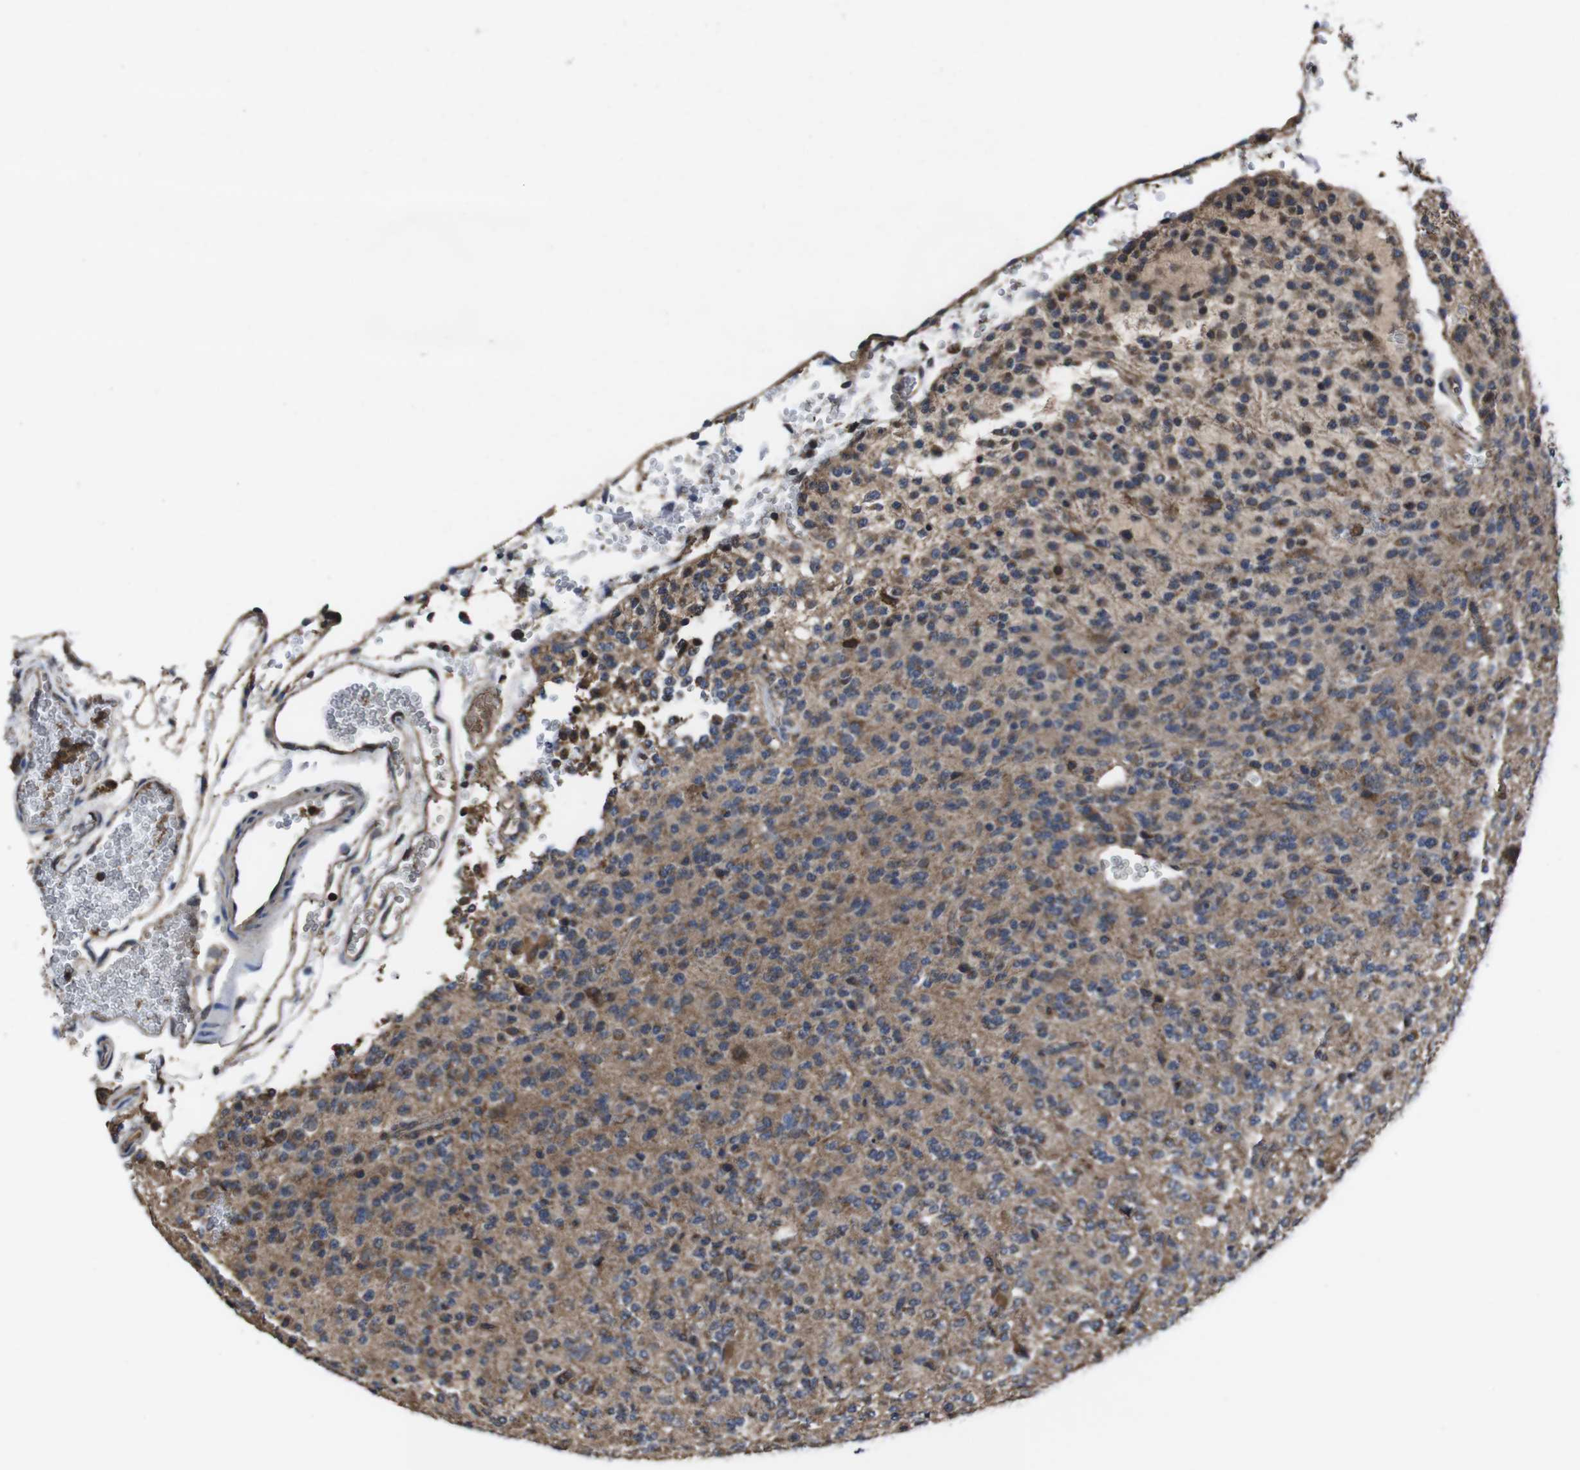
{"staining": {"intensity": "moderate", "quantity": ">75%", "location": "cytoplasmic/membranous"}, "tissue": "glioma", "cell_type": "Tumor cells", "image_type": "cancer", "snomed": [{"axis": "morphology", "description": "Glioma, malignant, Low grade"}, {"axis": "topography", "description": "Brain"}], "caption": "IHC staining of glioma, which exhibits medium levels of moderate cytoplasmic/membranous staining in about >75% of tumor cells indicating moderate cytoplasmic/membranous protein positivity. The staining was performed using DAB (3,3'-diaminobenzidine) (brown) for protein detection and nuclei were counterstained in hematoxylin (blue).", "gene": "CXCL11", "patient": {"sex": "male", "age": 38}}